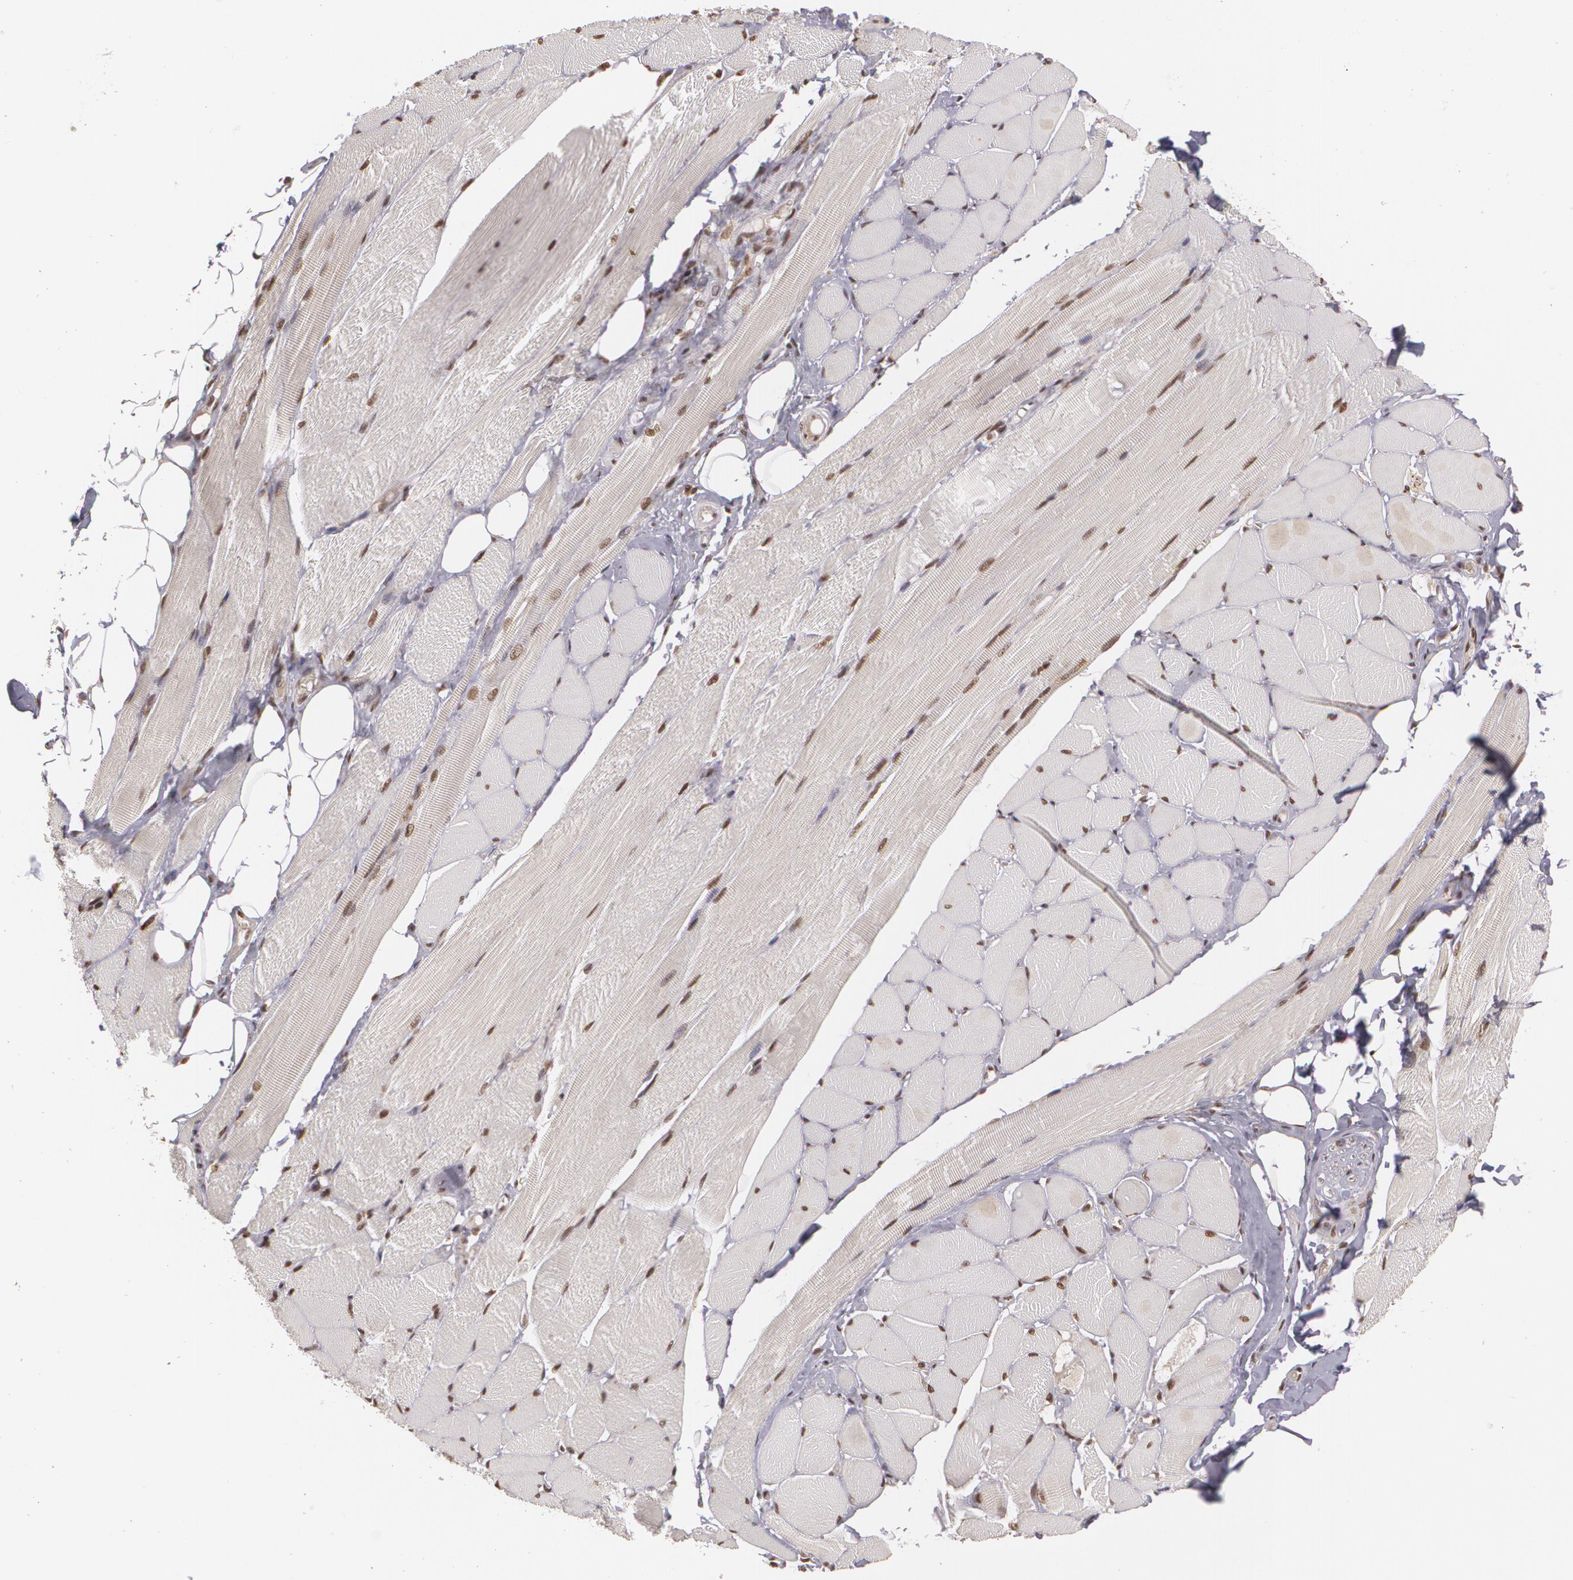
{"staining": {"intensity": "moderate", "quantity": ">75%", "location": "nuclear"}, "tissue": "adipose tissue", "cell_type": "Adipocytes", "image_type": "normal", "snomed": [{"axis": "morphology", "description": "Normal tissue, NOS"}, {"axis": "topography", "description": "Skeletal muscle"}, {"axis": "topography", "description": "Peripheral nerve tissue"}], "caption": "Immunohistochemical staining of unremarkable adipose tissue demonstrates >75% levels of moderate nuclear protein staining in about >75% of adipocytes. Nuclei are stained in blue.", "gene": "RXRB", "patient": {"sex": "female", "age": 84}}